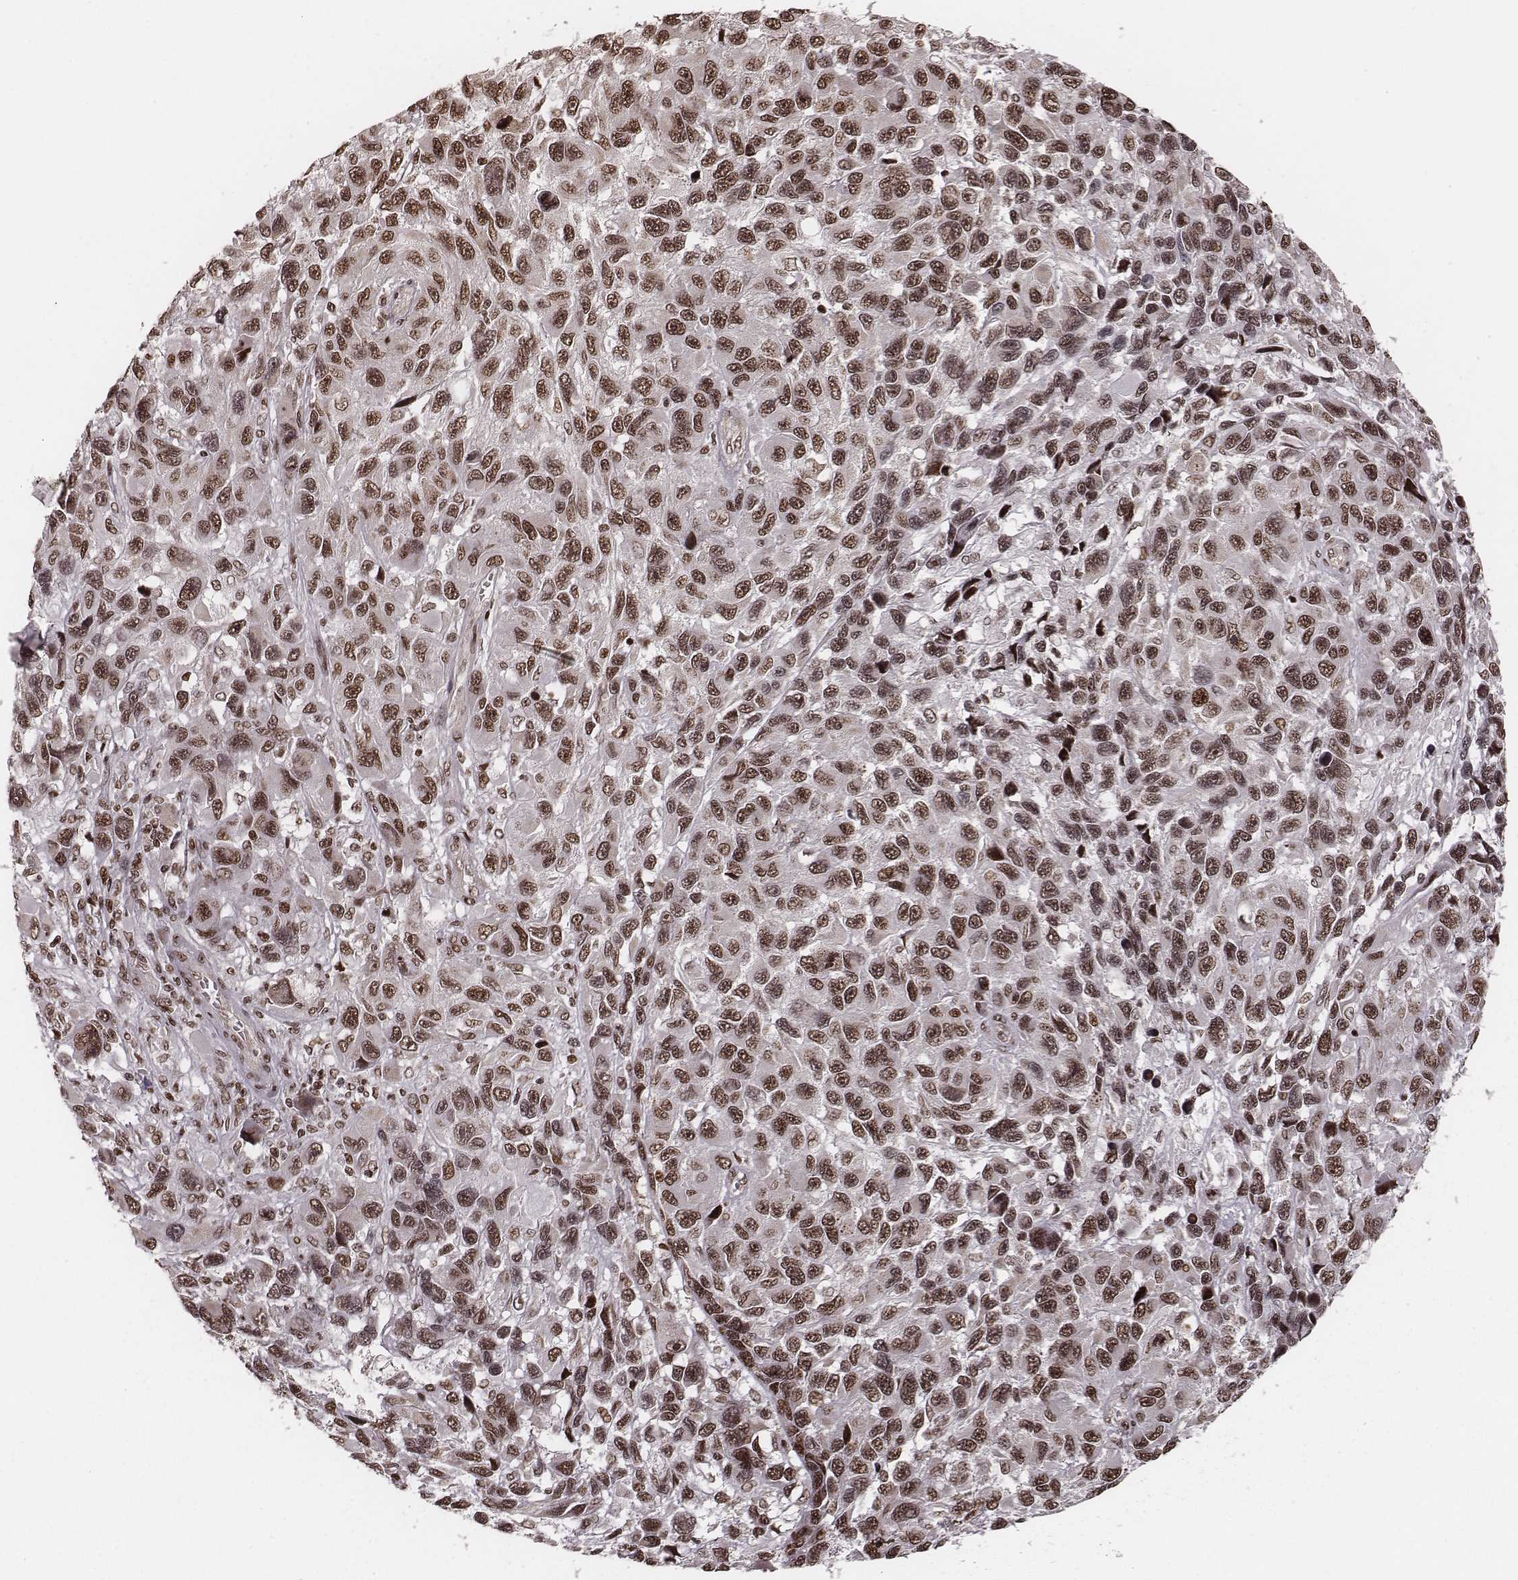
{"staining": {"intensity": "moderate", "quantity": "25%-75%", "location": "nuclear"}, "tissue": "melanoma", "cell_type": "Tumor cells", "image_type": "cancer", "snomed": [{"axis": "morphology", "description": "Malignant melanoma, NOS"}, {"axis": "topography", "description": "Skin"}], "caption": "Protein staining reveals moderate nuclear expression in about 25%-75% of tumor cells in melanoma.", "gene": "VRK3", "patient": {"sex": "male", "age": 53}}